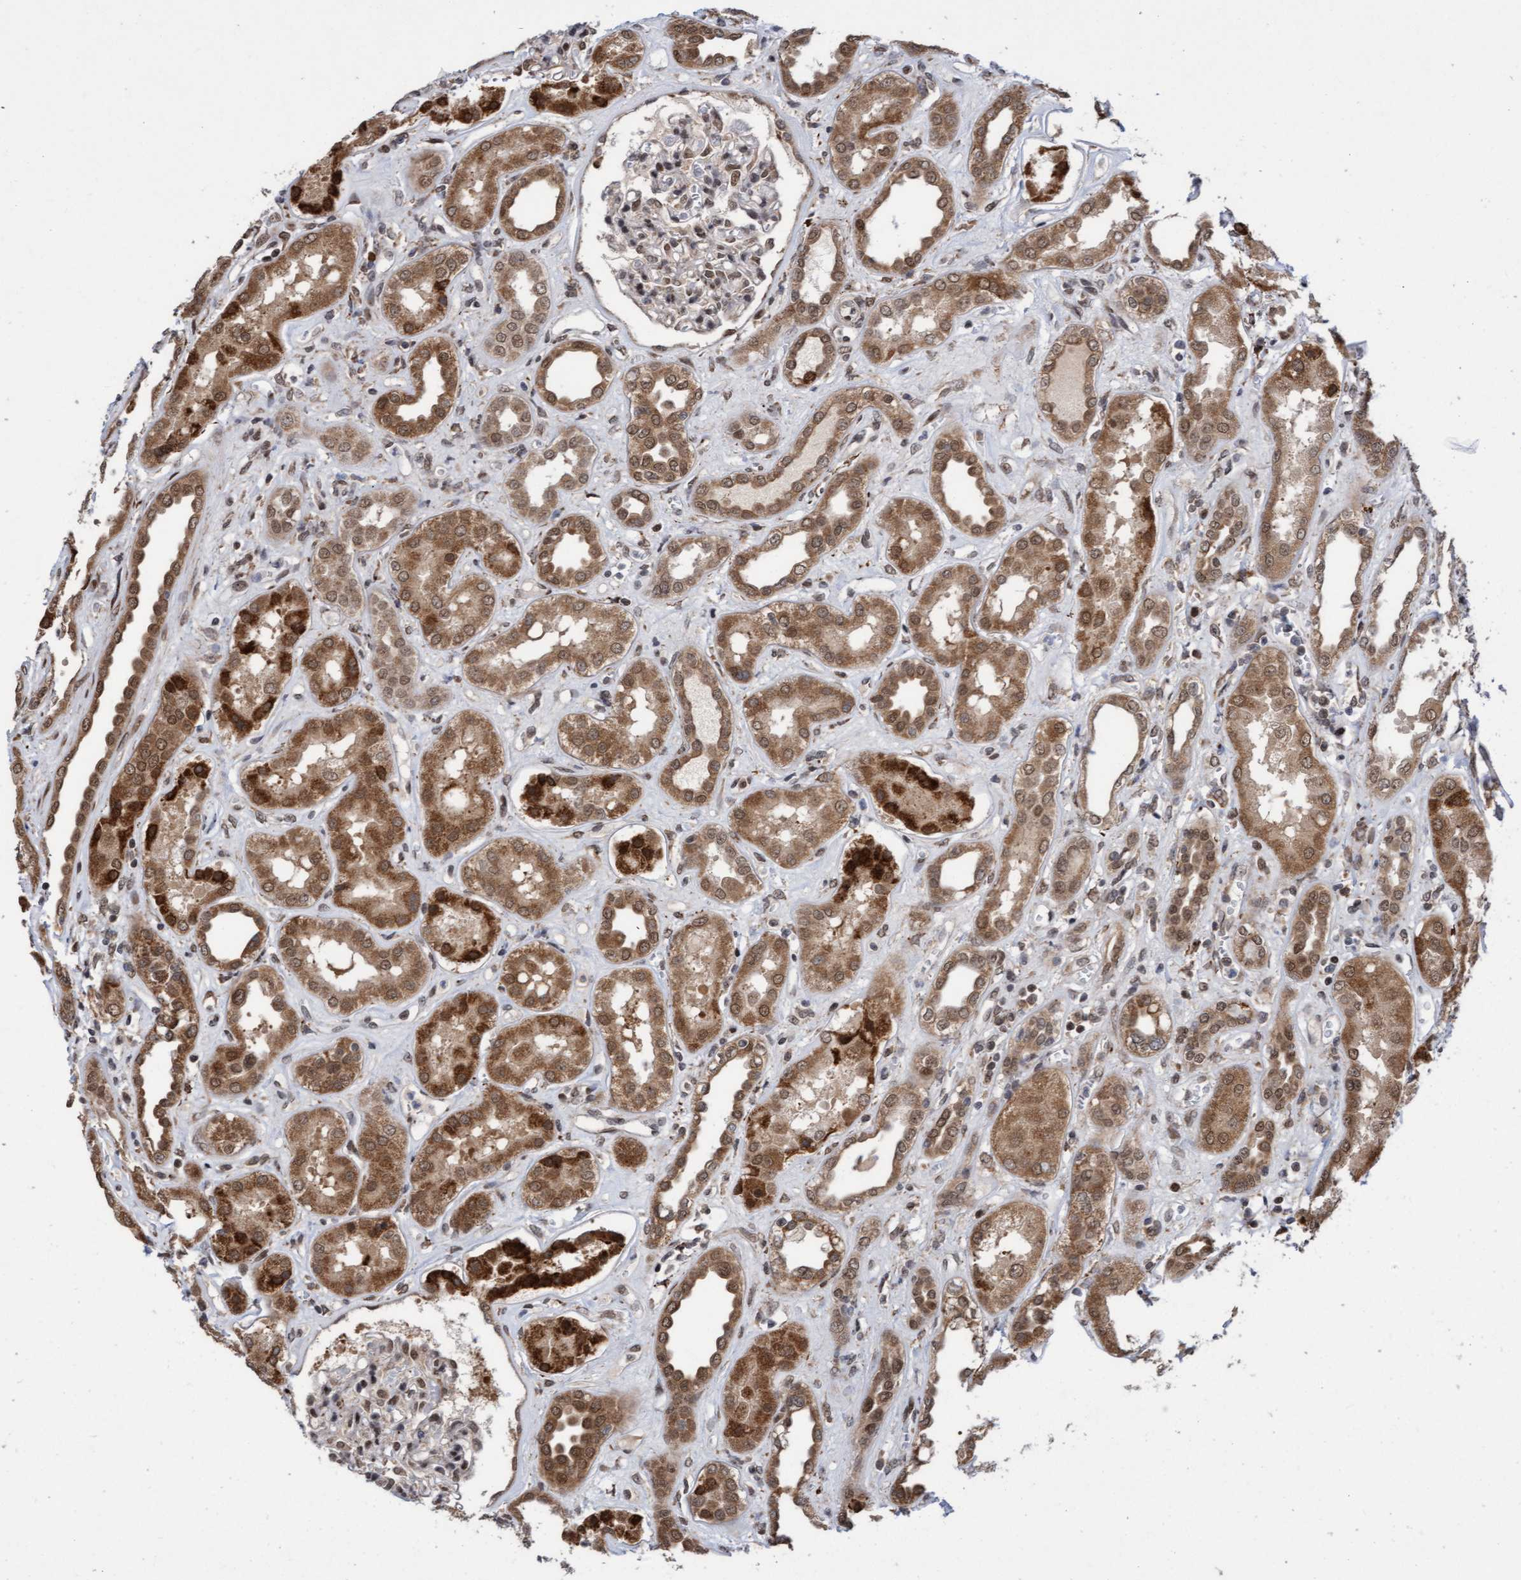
{"staining": {"intensity": "moderate", "quantity": "<25%", "location": "cytoplasmic/membranous,nuclear"}, "tissue": "kidney", "cell_type": "Cells in glomeruli", "image_type": "normal", "snomed": [{"axis": "morphology", "description": "Normal tissue, NOS"}, {"axis": "topography", "description": "Kidney"}], "caption": "IHC micrograph of benign kidney stained for a protein (brown), which reveals low levels of moderate cytoplasmic/membranous,nuclear expression in about <25% of cells in glomeruli.", "gene": "TANC2", "patient": {"sex": "male", "age": 59}}